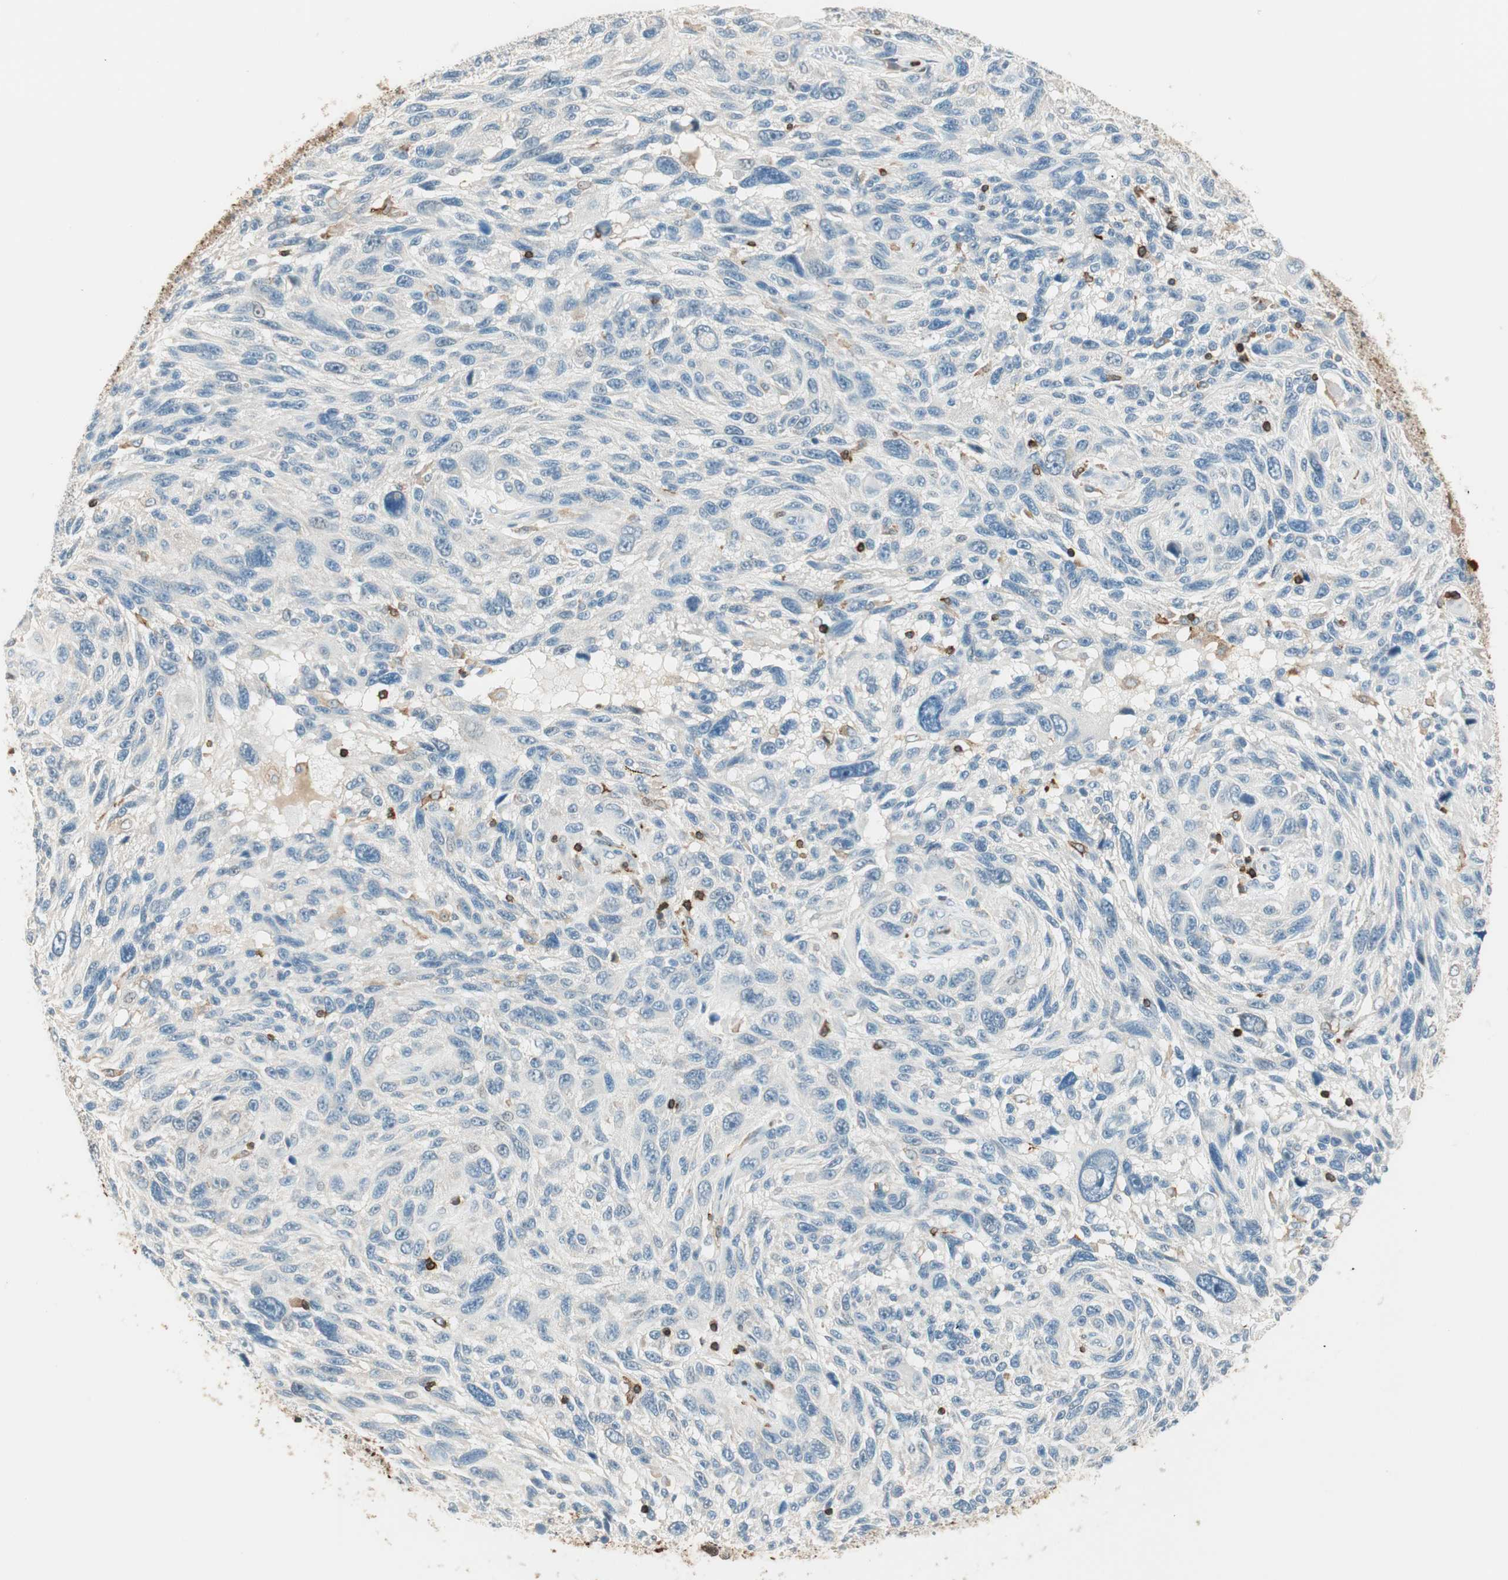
{"staining": {"intensity": "negative", "quantity": "none", "location": "none"}, "tissue": "melanoma", "cell_type": "Tumor cells", "image_type": "cancer", "snomed": [{"axis": "morphology", "description": "Malignant melanoma, NOS"}, {"axis": "topography", "description": "Skin"}], "caption": "Immunohistochemistry image of human melanoma stained for a protein (brown), which displays no positivity in tumor cells. (DAB (3,3'-diaminobenzidine) immunohistochemistry (IHC) with hematoxylin counter stain).", "gene": "HPGD", "patient": {"sex": "male", "age": 53}}